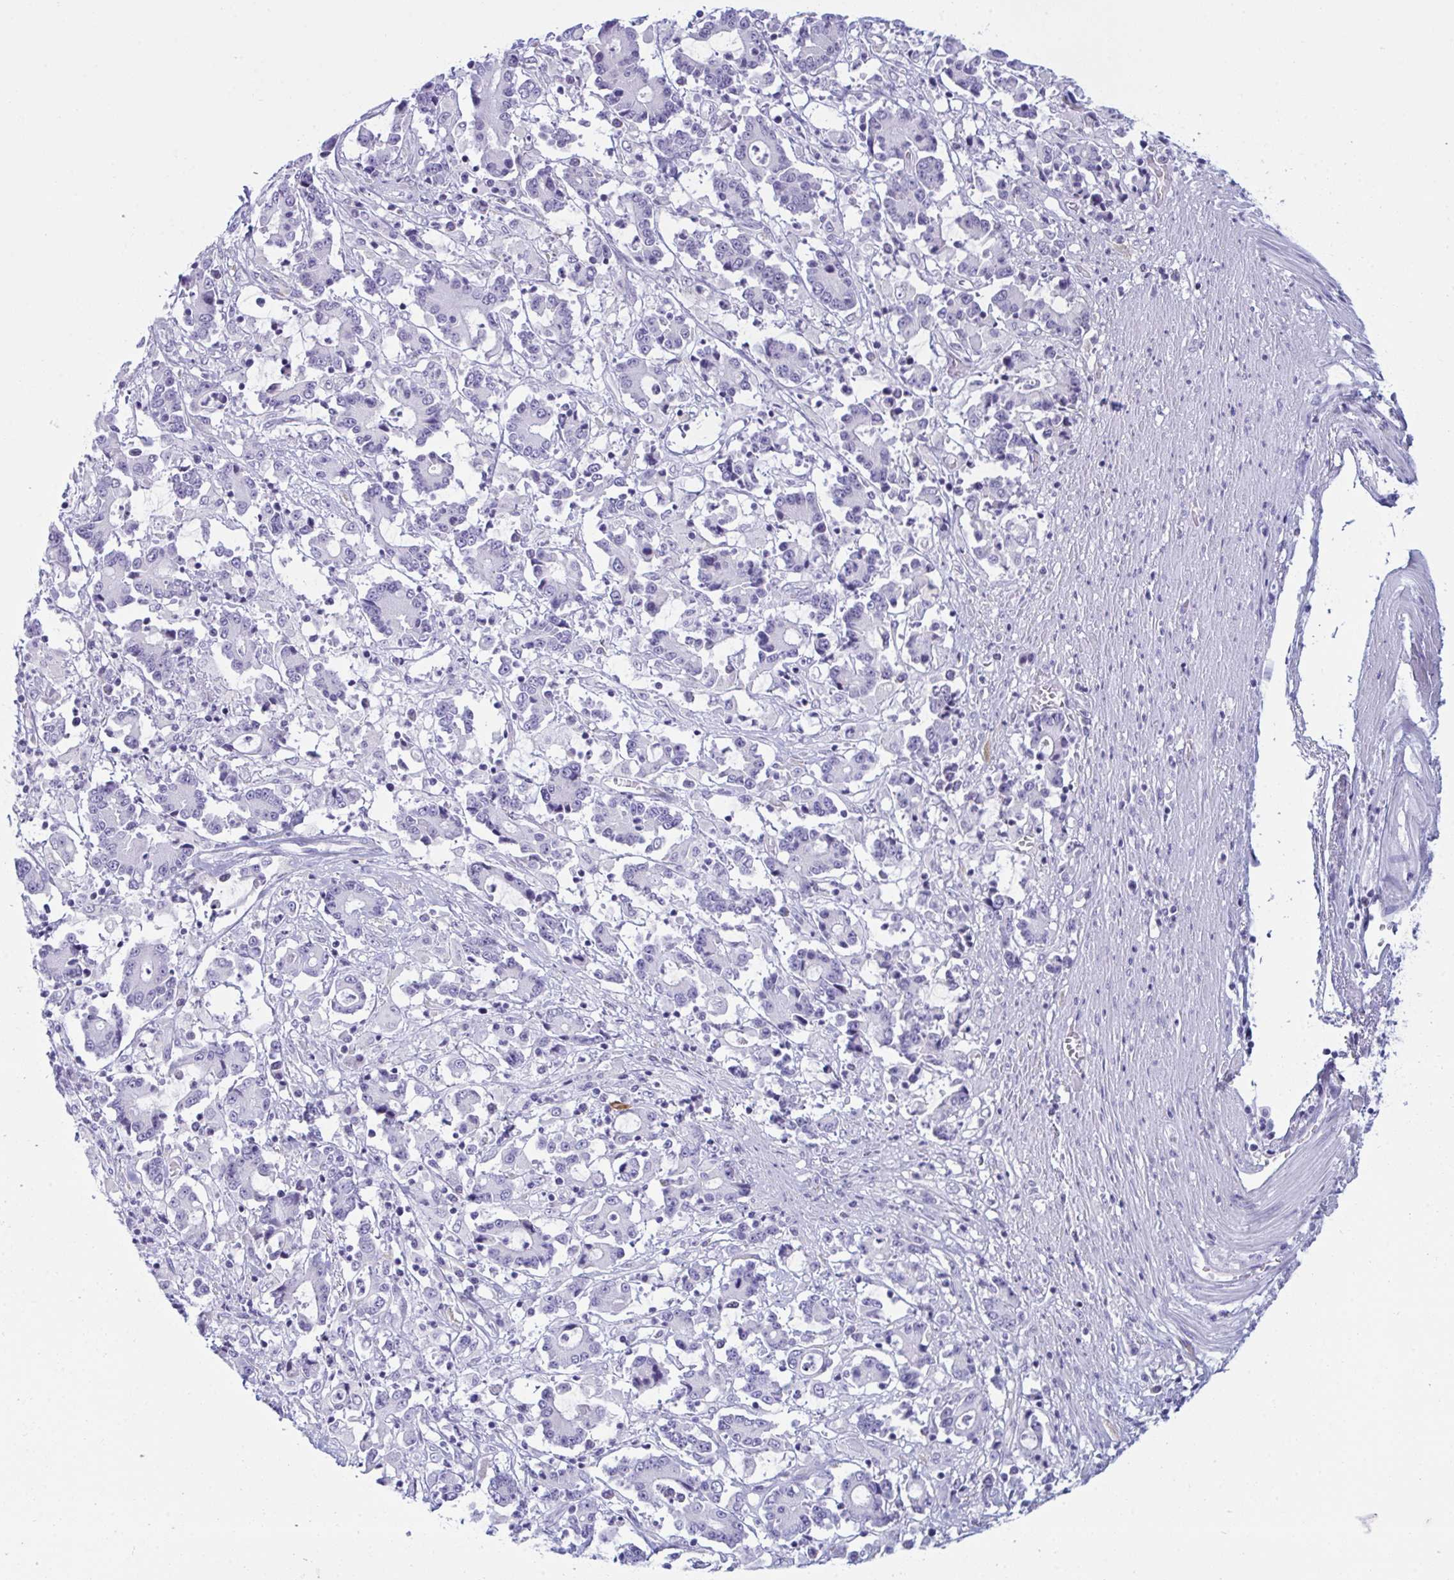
{"staining": {"intensity": "negative", "quantity": "none", "location": "none"}, "tissue": "stomach cancer", "cell_type": "Tumor cells", "image_type": "cancer", "snomed": [{"axis": "morphology", "description": "Adenocarcinoma, NOS"}, {"axis": "topography", "description": "Stomach, upper"}], "caption": "Immunohistochemistry micrograph of neoplastic tissue: human stomach cancer stained with DAB (3,3'-diaminobenzidine) shows no significant protein expression in tumor cells.", "gene": "BBS1", "patient": {"sex": "male", "age": 68}}